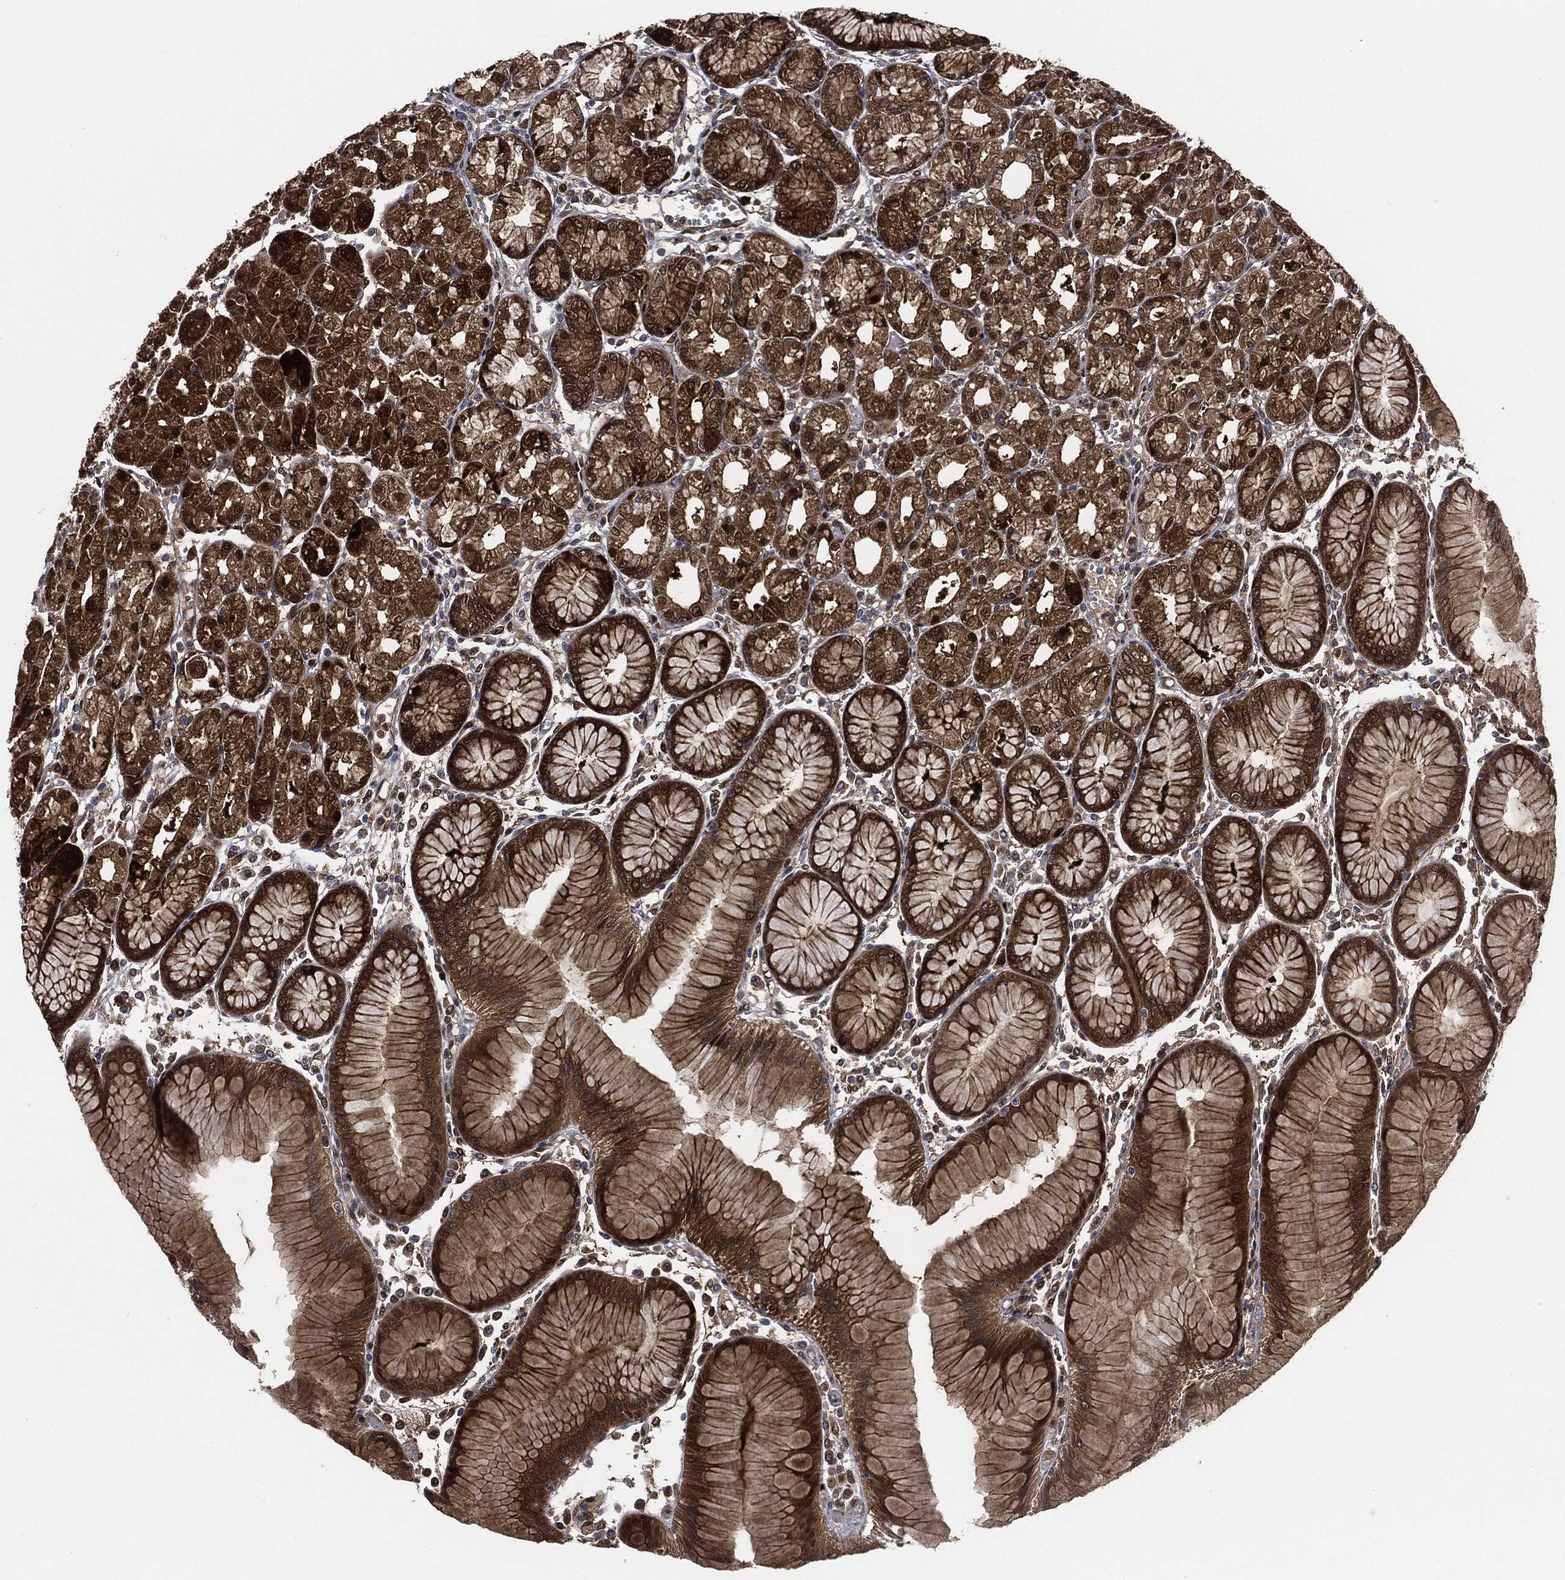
{"staining": {"intensity": "strong", "quantity": "25%-75%", "location": "cytoplasmic/membranous,nuclear"}, "tissue": "stomach", "cell_type": "Glandular cells", "image_type": "normal", "snomed": [{"axis": "morphology", "description": "Normal tissue, NOS"}, {"axis": "topography", "description": "Stomach"}], "caption": "Immunohistochemical staining of unremarkable stomach shows high levels of strong cytoplasmic/membranous,nuclear expression in approximately 25%-75% of glandular cells.", "gene": "DCTN1", "patient": {"sex": "female", "age": 57}}